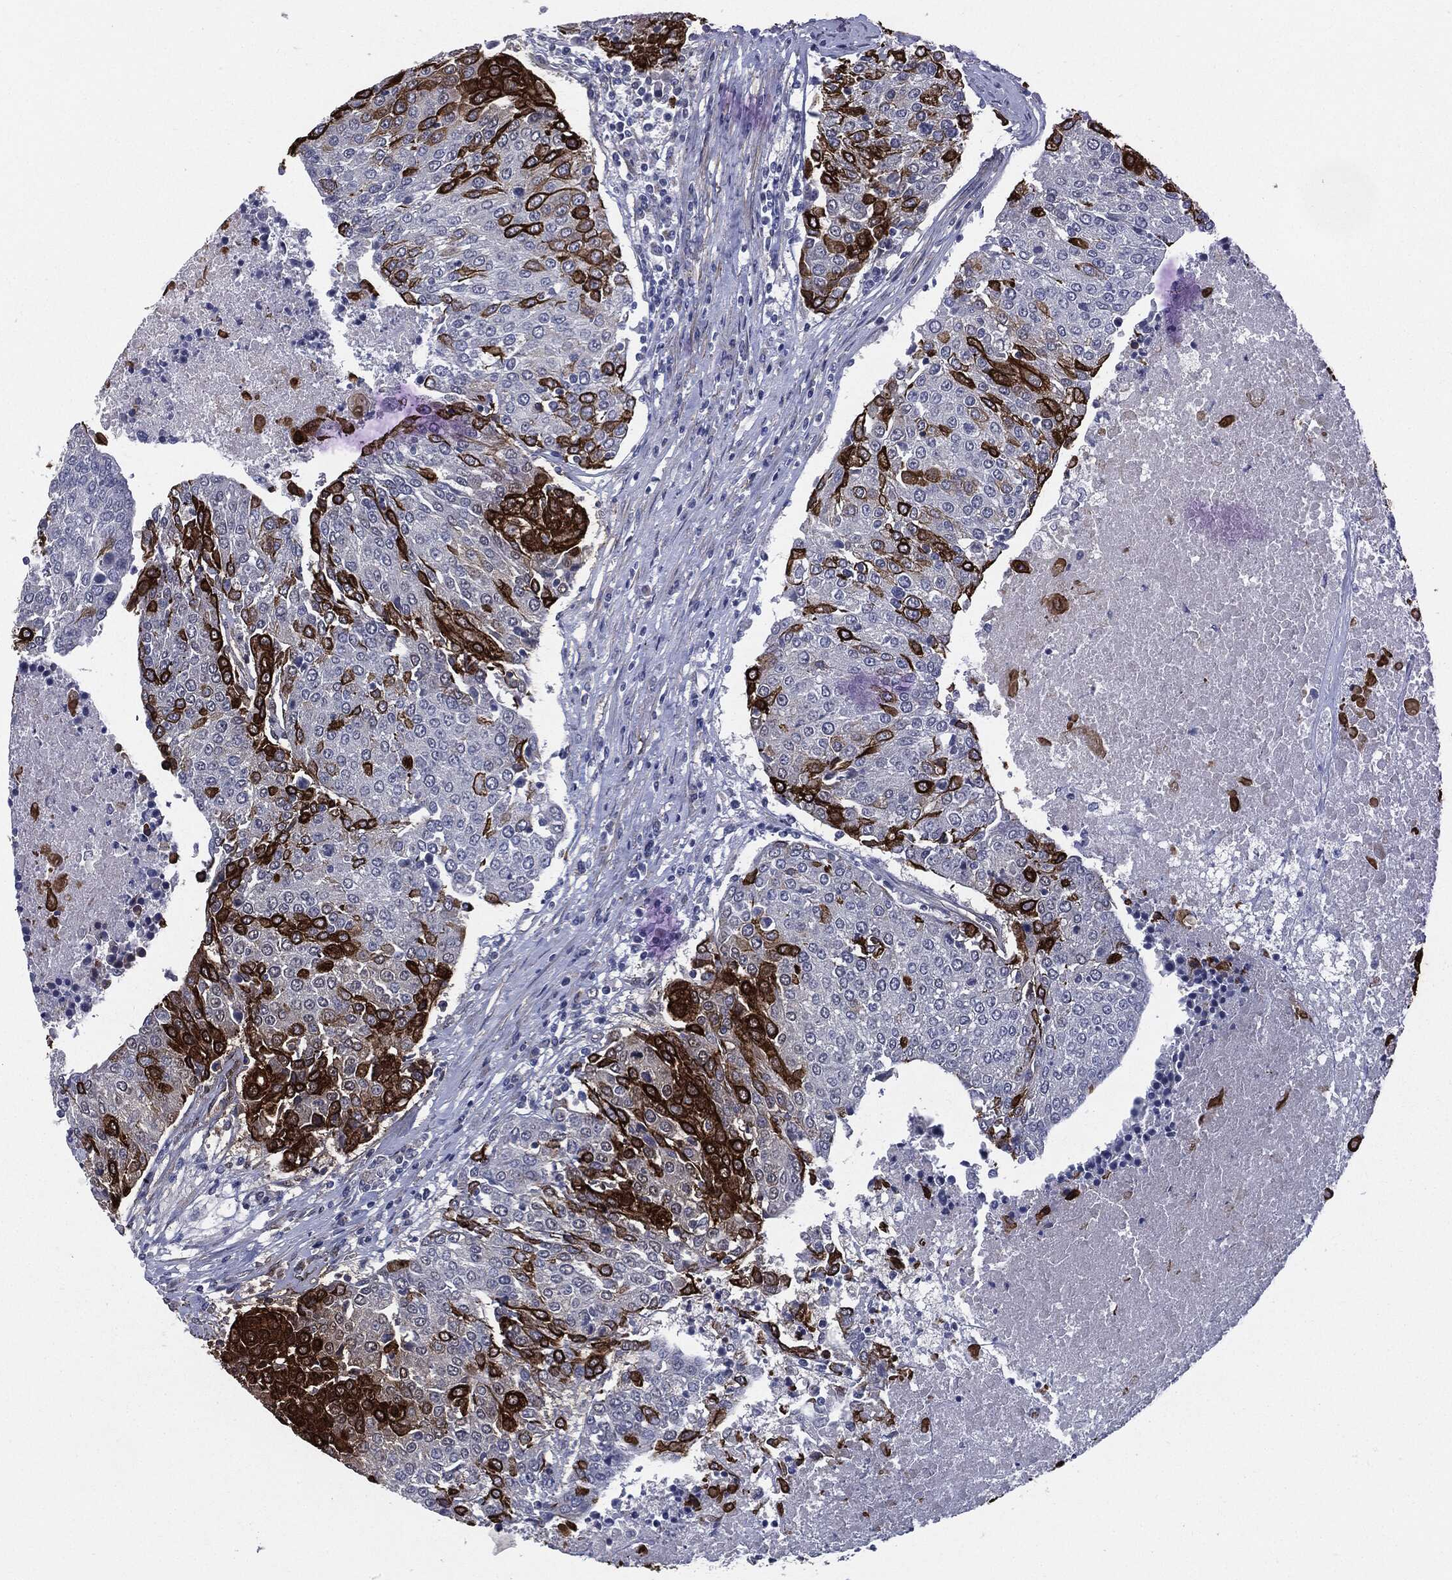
{"staining": {"intensity": "strong", "quantity": "25%-75%", "location": "cytoplasmic/membranous"}, "tissue": "urothelial cancer", "cell_type": "Tumor cells", "image_type": "cancer", "snomed": [{"axis": "morphology", "description": "Urothelial carcinoma, High grade"}, {"axis": "topography", "description": "Urinary bladder"}], "caption": "A high amount of strong cytoplasmic/membranous expression is present in about 25%-75% of tumor cells in urothelial carcinoma (high-grade) tissue. The staining was performed using DAB to visualize the protein expression in brown, while the nuclei were stained in blue with hematoxylin (Magnification: 20x).", "gene": "KRT5", "patient": {"sex": "female", "age": 85}}